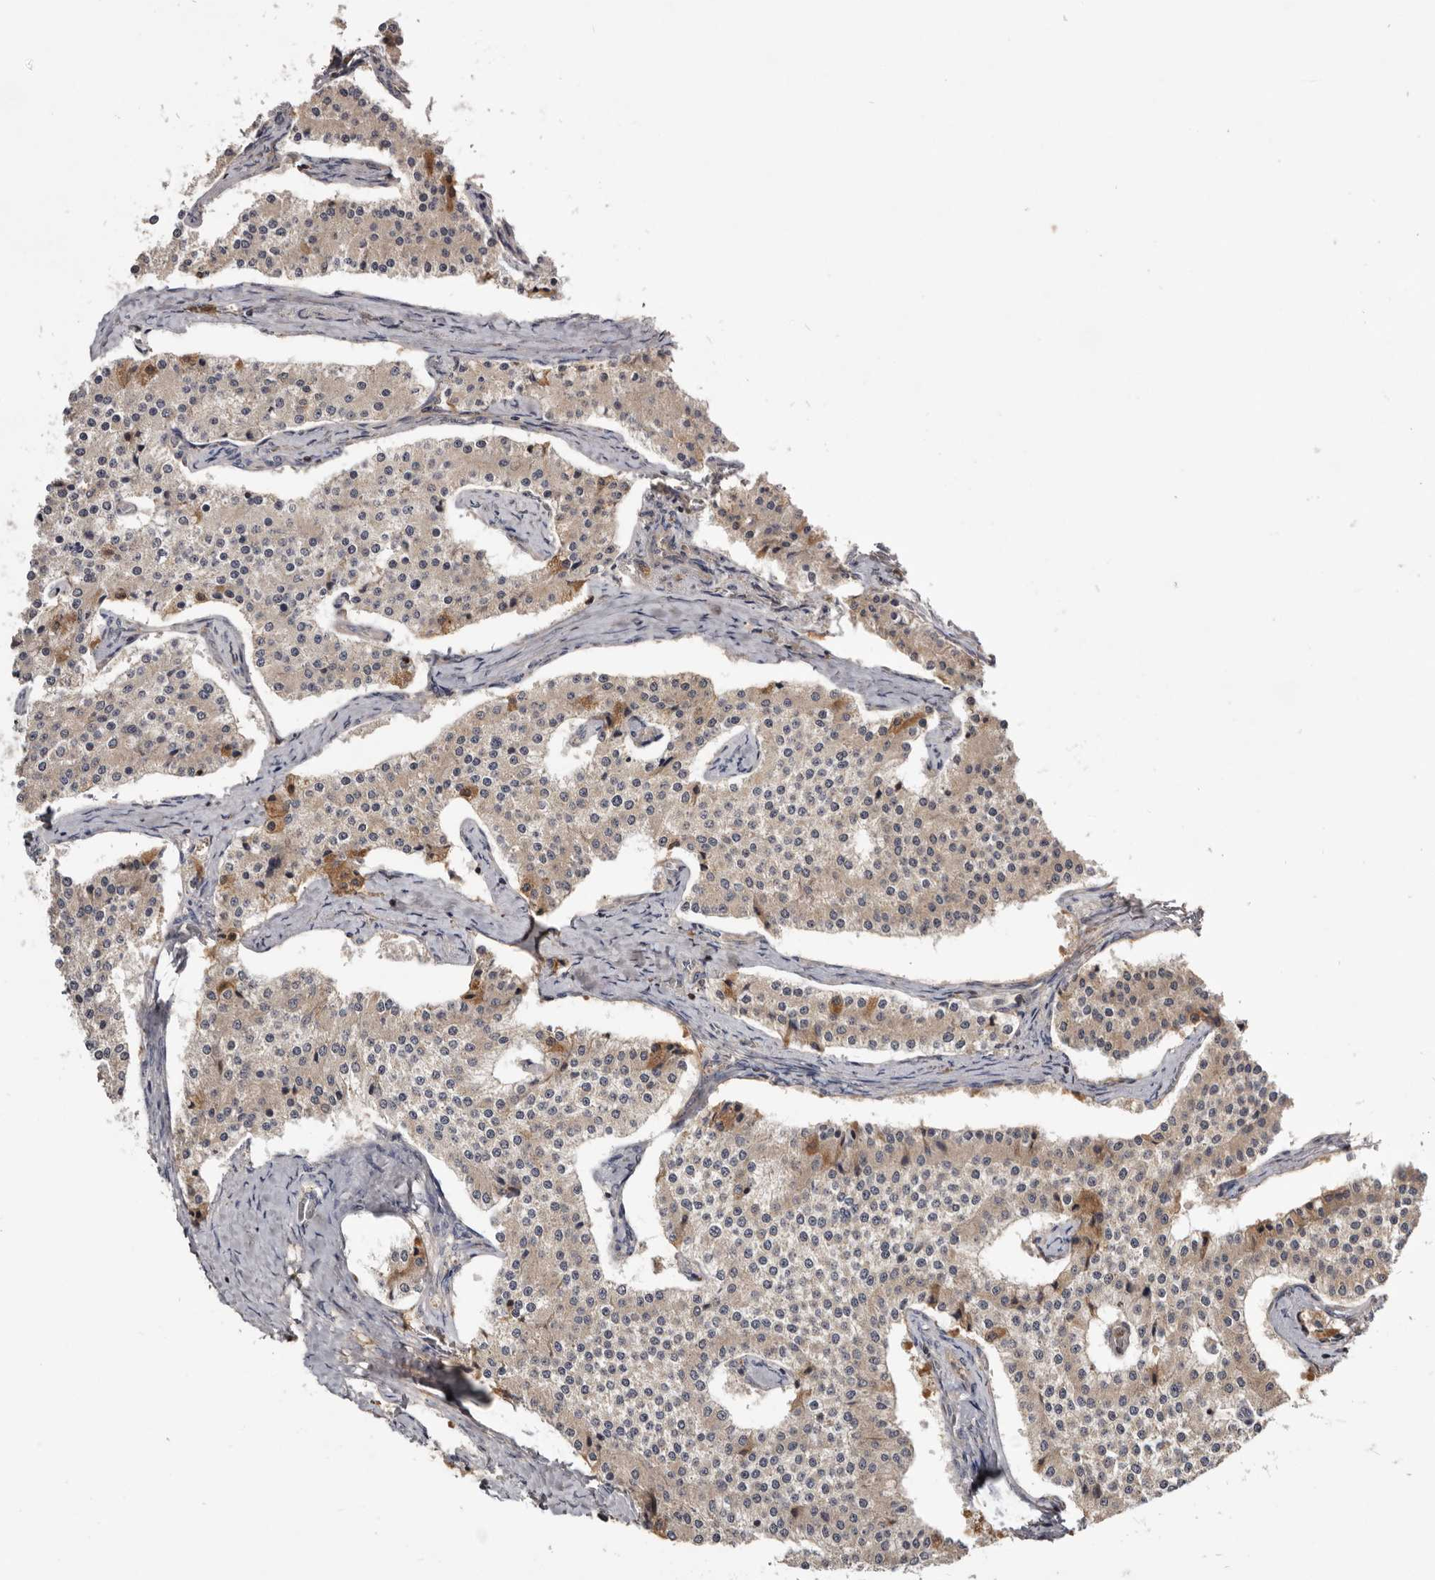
{"staining": {"intensity": "moderate", "quantity": "<25%", "location": "cytoplasmic/membranous"}, "tissue": "carcinoid", "cell_type": "Tumor cells", "image_type": "cancer", "snomed": [{"axis": "morphology", "description": "Carcinoid, malignant, NOS"}, {"axis": "topography", "description": "Colon"}], "caption": "About <25% of tumor cells in human carcinoid demonstrate moderate cytoplasmic/membranous protein staining as visualized by brown immunohistochemical staining.", "gene": "TTC39A", "patient": {"sex": "female", "age": 52}}